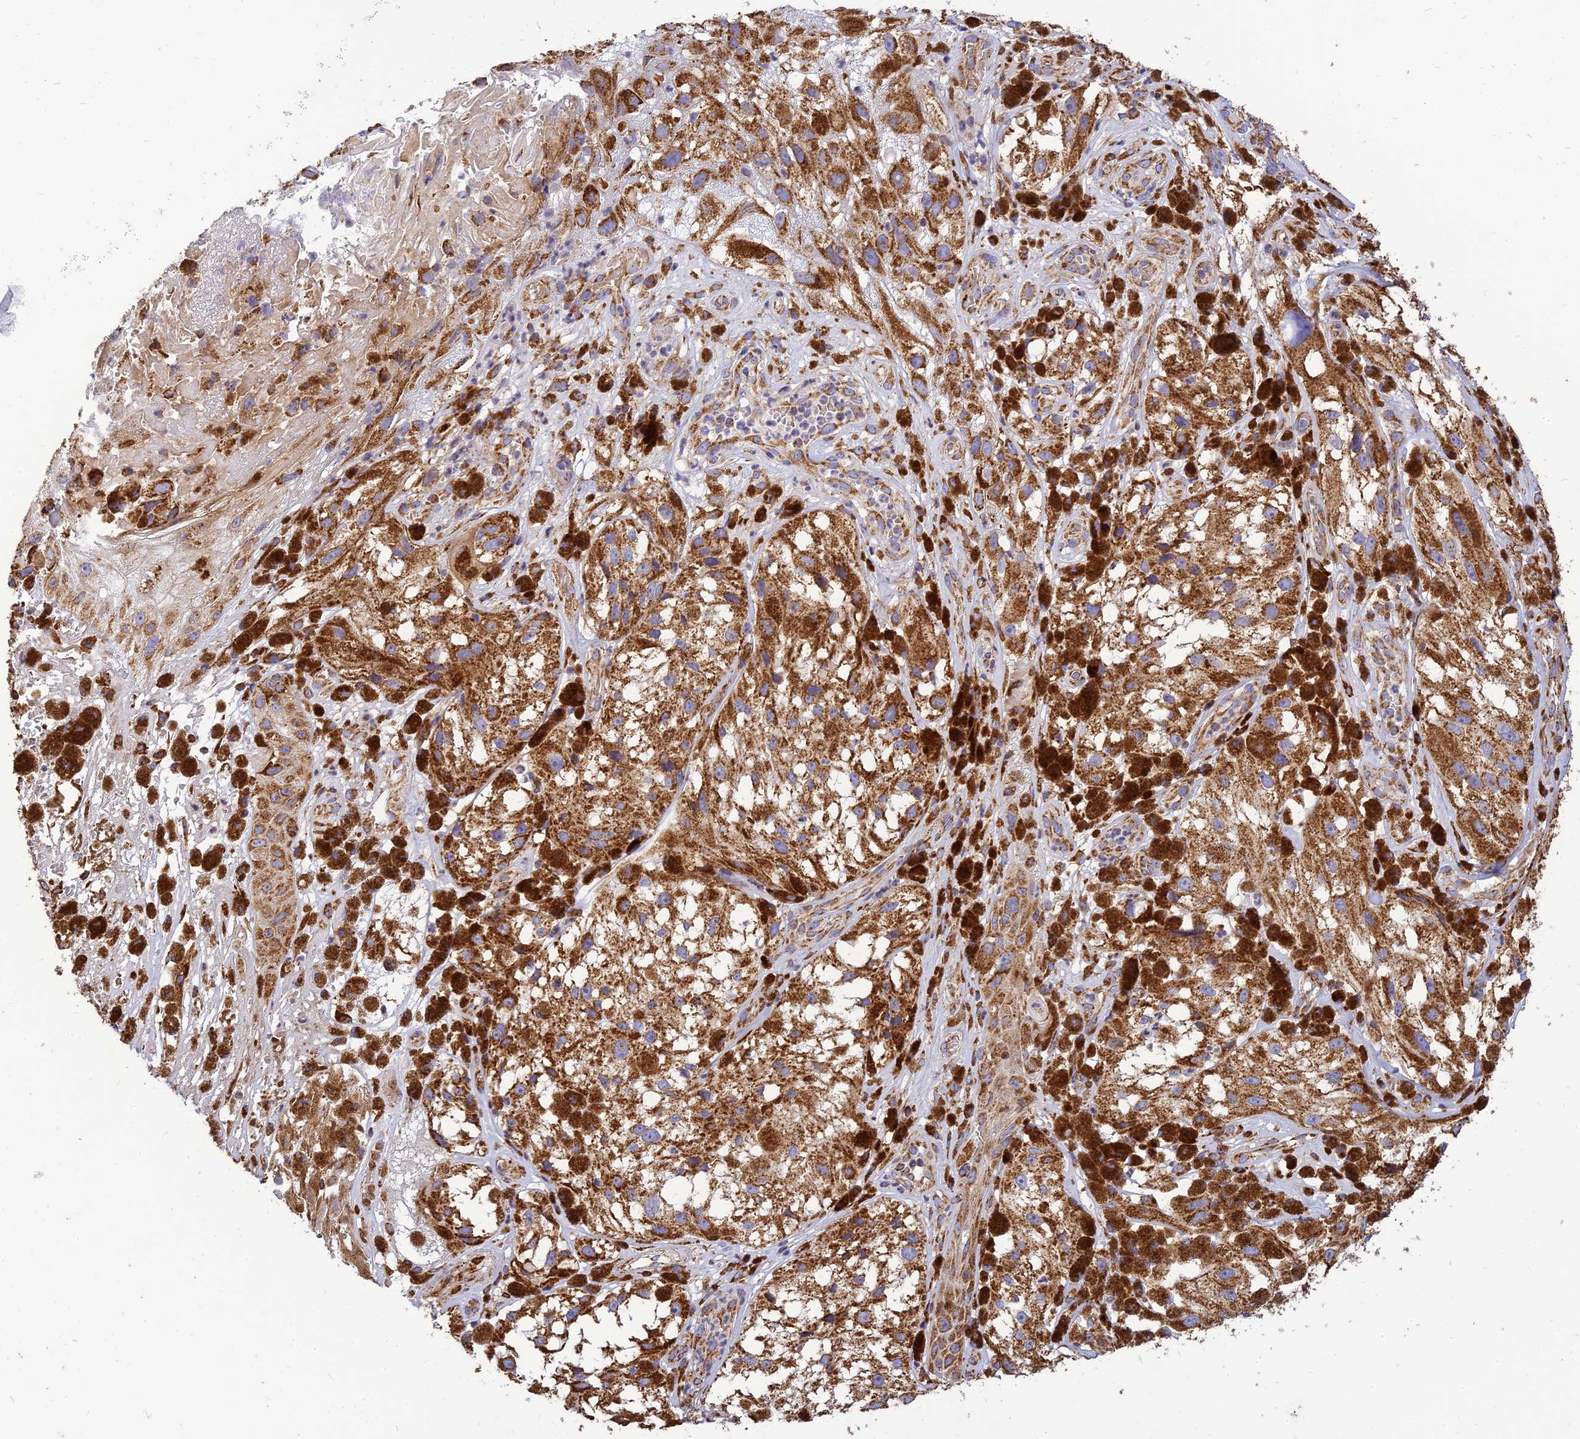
{"staining": {"intensity": "strong", "quantity": ">75%", "location": "cytoplasmic/membranous"}, "tissue": "melanoma", "cell_type": "Tumor cells", "image_type": "cancer", "snomed": [{"axis": "morphology", "description": "Malignant melanoma, NOS"}, {"axis": "topography", "description": "Skin"}], "caption": "This is a histology image of immunohistochemistry (IHC) staining of melanoma, which shows strong positivity in the cytoplasmic/membranous of tumor cells.", "gene": "THUMPD2", "patient": {"sex": "male", "age": 88}}